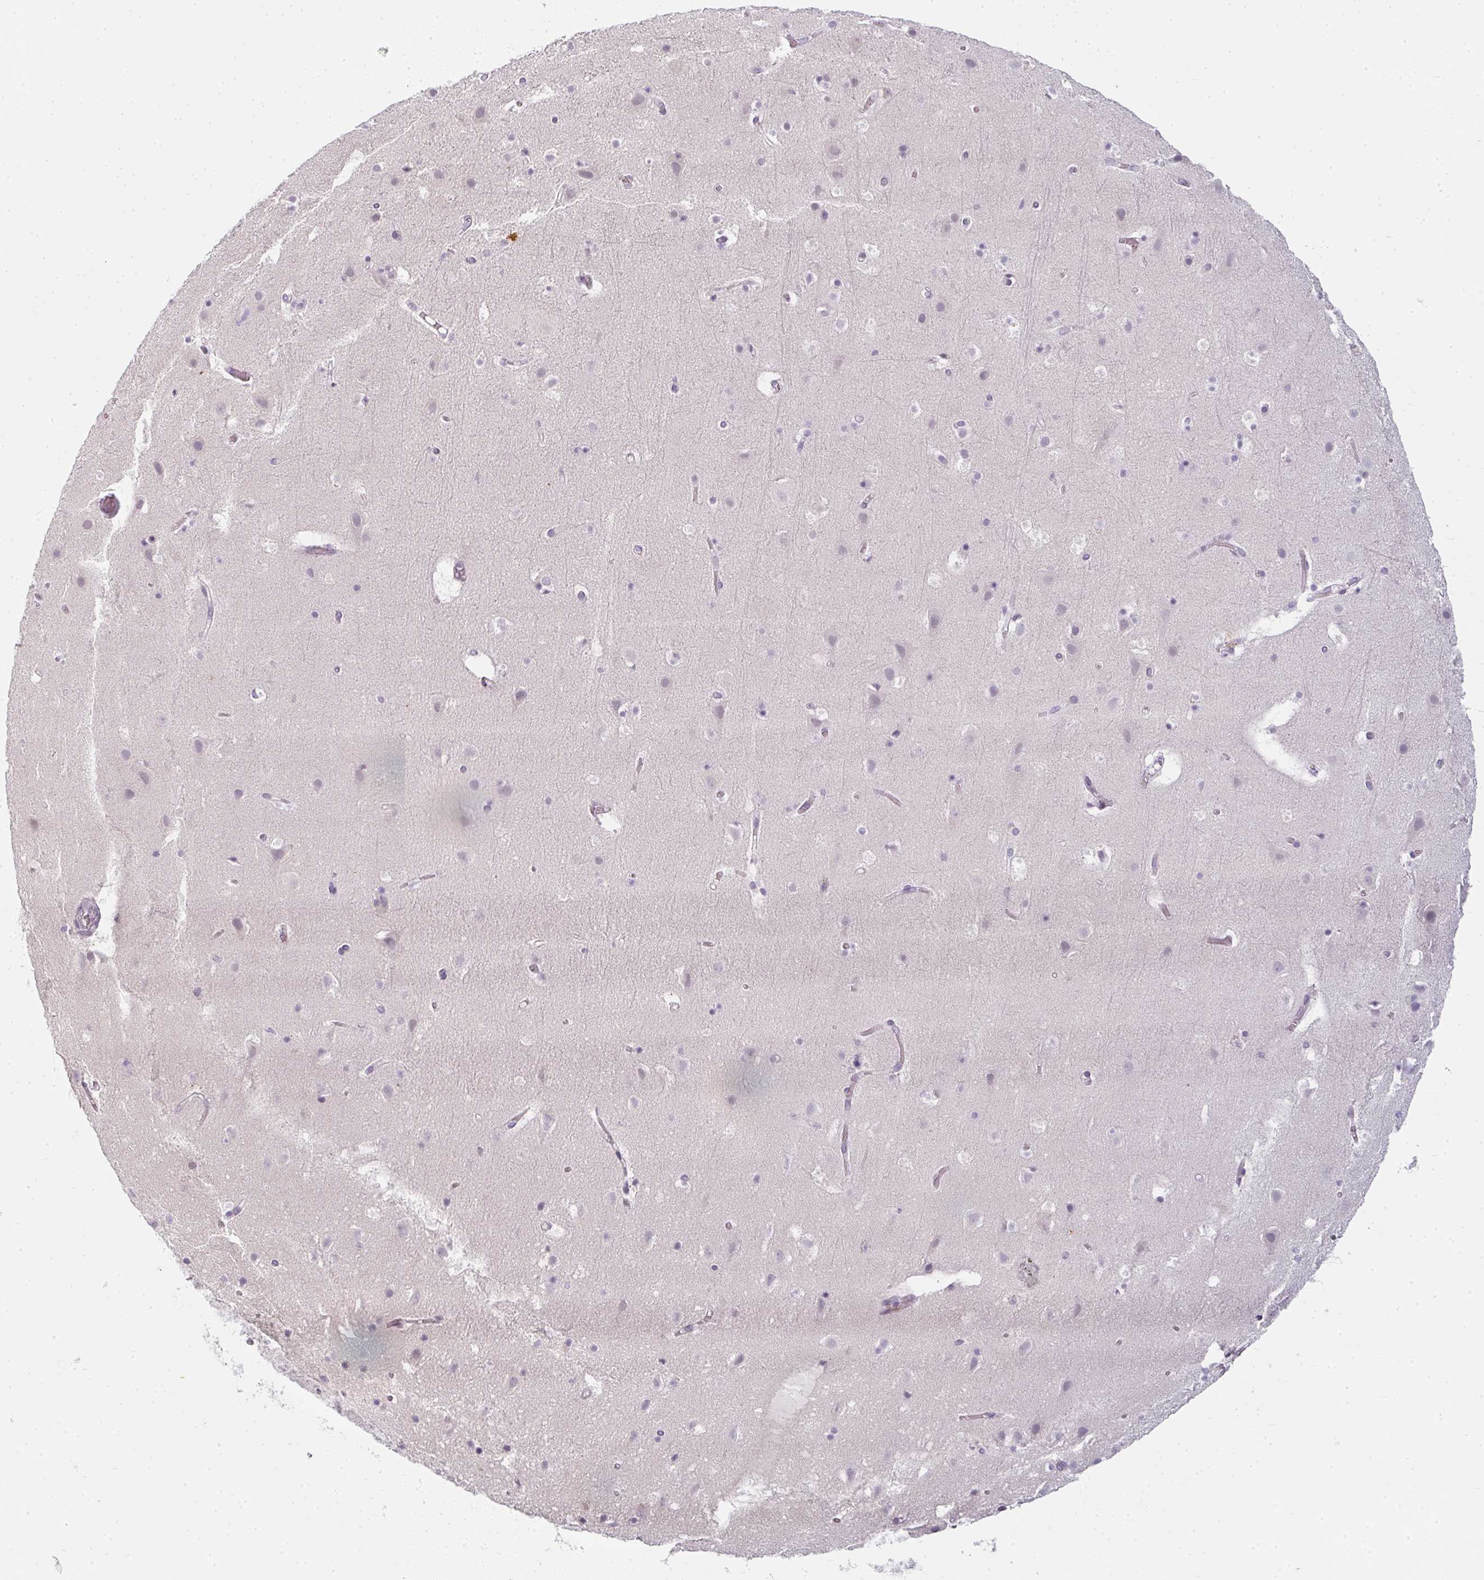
{"staining": {"intensity": "negative", "quantity": "none", "location": "none"}, "tissue": "cerebral cortex", "cell_type": "Endothelial cells", "image_type": "normal", "snomed": [{"axis": "morphology", "description": "Normal tissue, NOS"}, {"axis": "topography", "description": "Cerebral cortex"}], "caption": "This is a histopathology image of IHC staining of unremarkable cerebral cortex, which shows no expression in endothelial cells.", "gene": "RBBP6", "patient": {"sex": "female", "age": 42}}